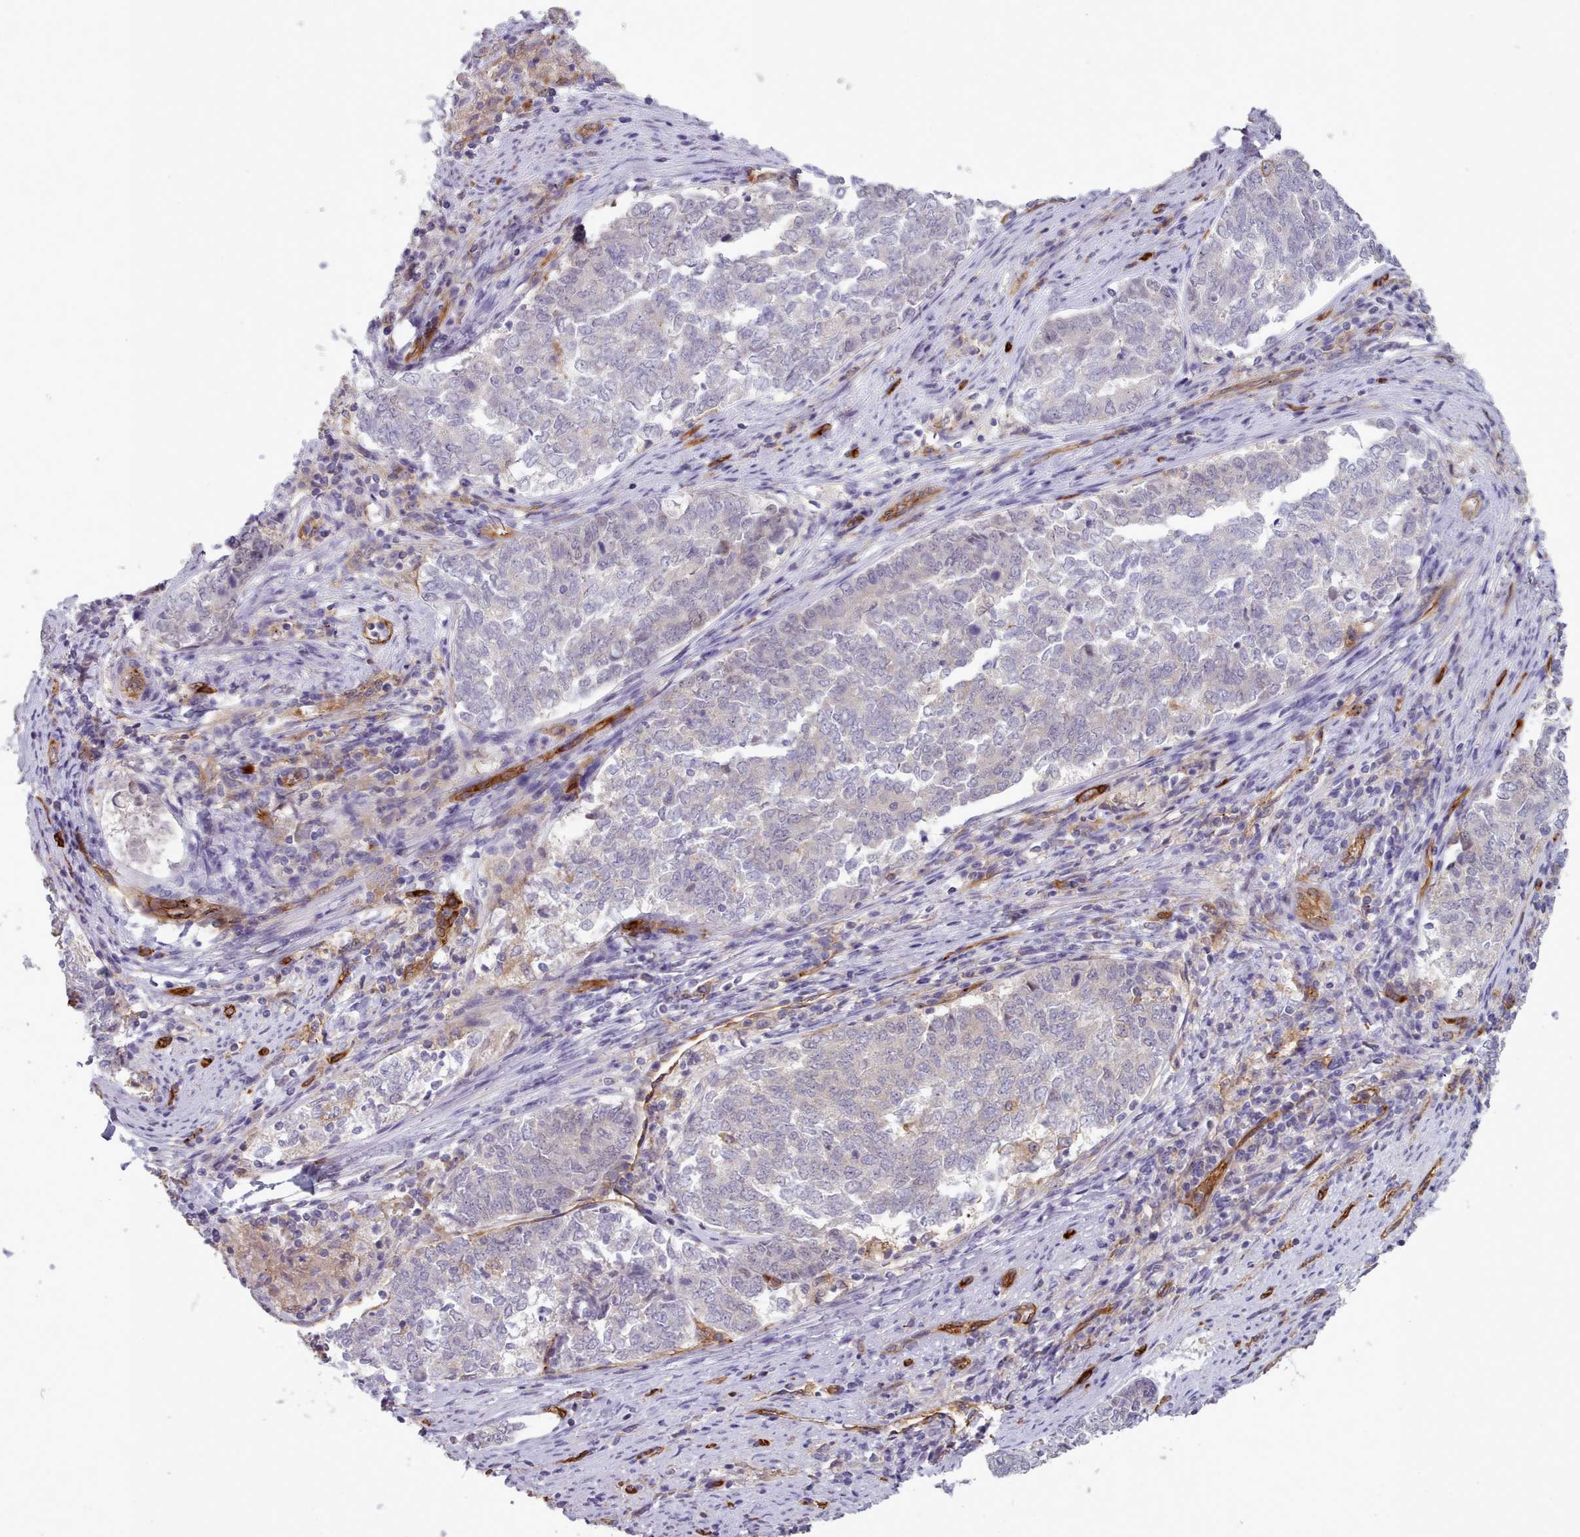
{"staining": {"intensity": "negative", "quantity": "none", "location": "none"}, "tissue": "endometrial cancer", "cell_type": "Tumor cells", "image_type": "cancer", "snomed": [{"axis": "morphology", "description": "Adenocarcinoma, NOS"}, {"axis": "topography", "description": "Endometrium"}], "caption": "Tumor cells show no significant staining in adenocarcinoma (endometrial). (Brightfield microscopy of DAB IHC at high magnification).", "gene": "CD300LF", "patient": {"sex": "female", "age": 80}}